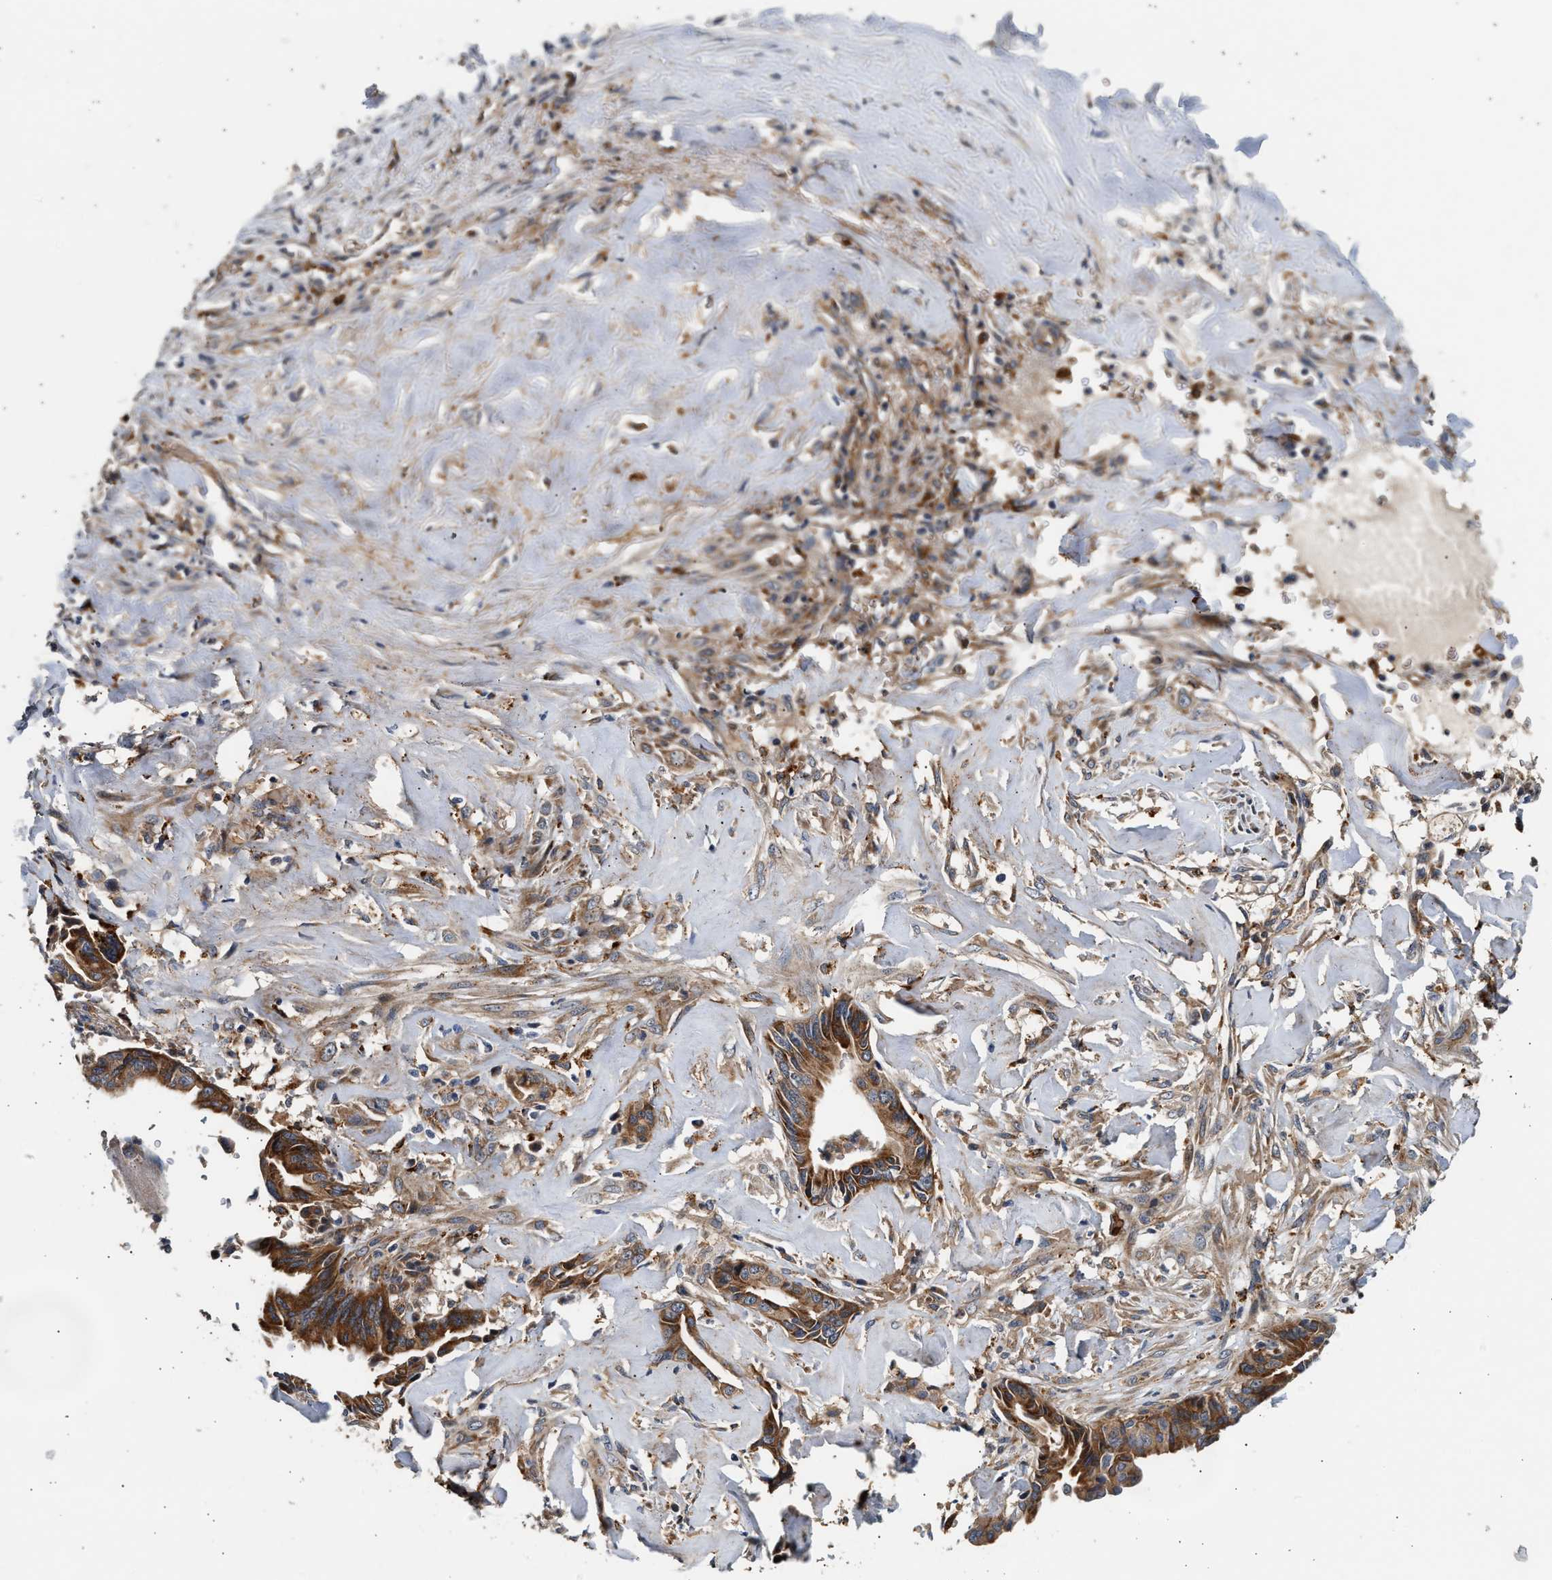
{"staining": {"intensity": "strong", "quantity": ">75%", "location": "cytoplasmic/membranous"}, "tissue": "liver cancer", "cell_type": "Tumor cells", "image_type": "cancer", "snomed": [{"axis": "morphology", "description": "Cholangiocarcinoma"}, {"axis": "topography", "description": "Liver"}], "caption": "Strong cytoplasmic/membranous staining is identified in about >75% of tumor cells in cholangiocarcinoma (liver). The protein is shown in brown color, while the nuclei are stained blue.", "gene": "PLD3", "patient": {"sex": "female", "age": 67}}